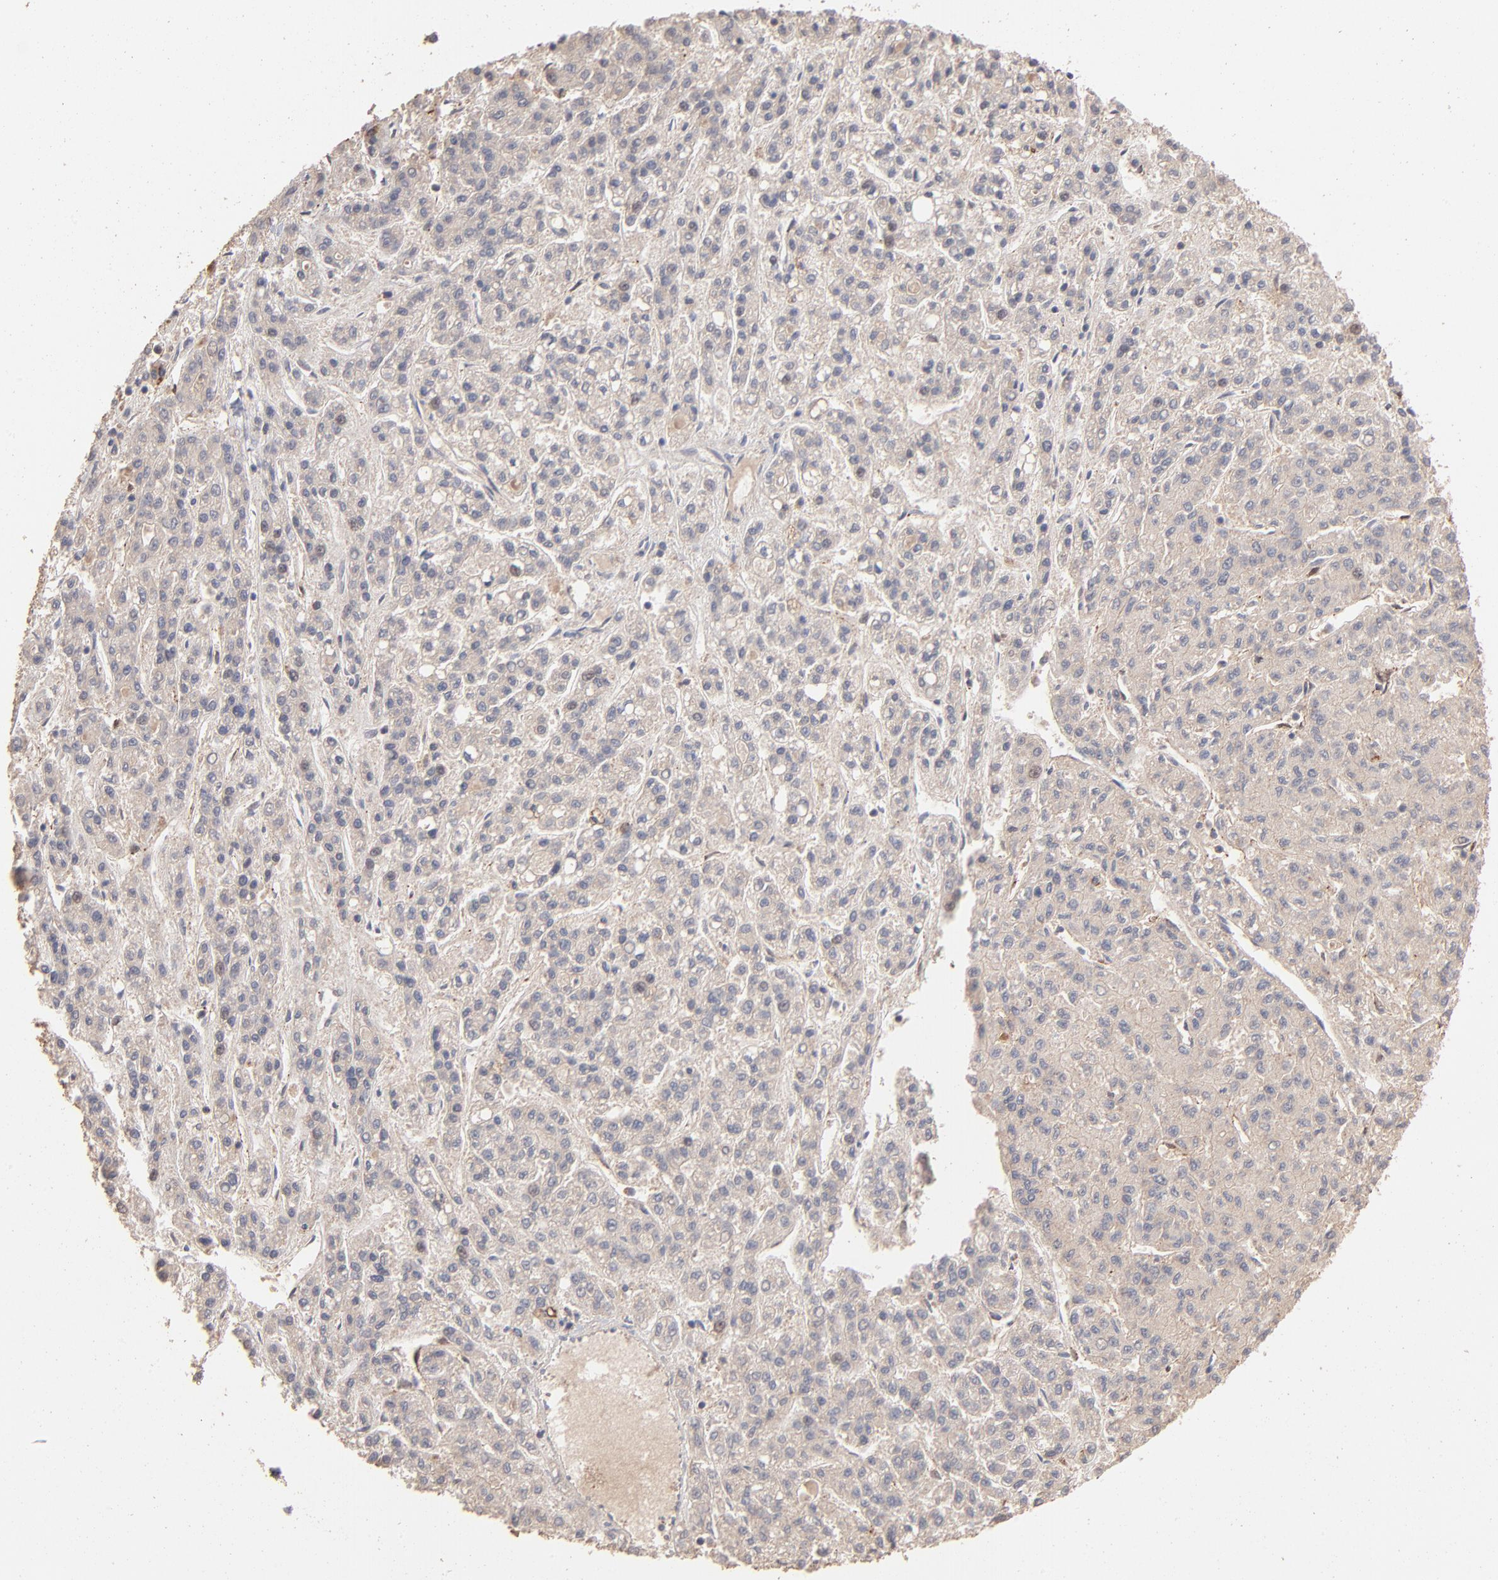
{"staining": {"intensity": "weak", "quantity": "25%-75%", "location": "cytoplasmic/membranous"}, "tissue": "liver cancer", "cell_type": "Tumor cells", "image_type": "cancer", "snomed": [{"axis": "morphology", "description": "Carcinoma, Hepatocellular, NOS"}, {"axis": "topography", "description": "Liver"}], "caption": "Approximately 25%-75% of tumor cells in human liver hepatocellular carcinoma reveal weak cytoplasmic/membranous protein staining as visualized by brown immunohistochemical staining.", "gene": "IVNS1ABP", "patient": {"sex": "male", "age": 70}}